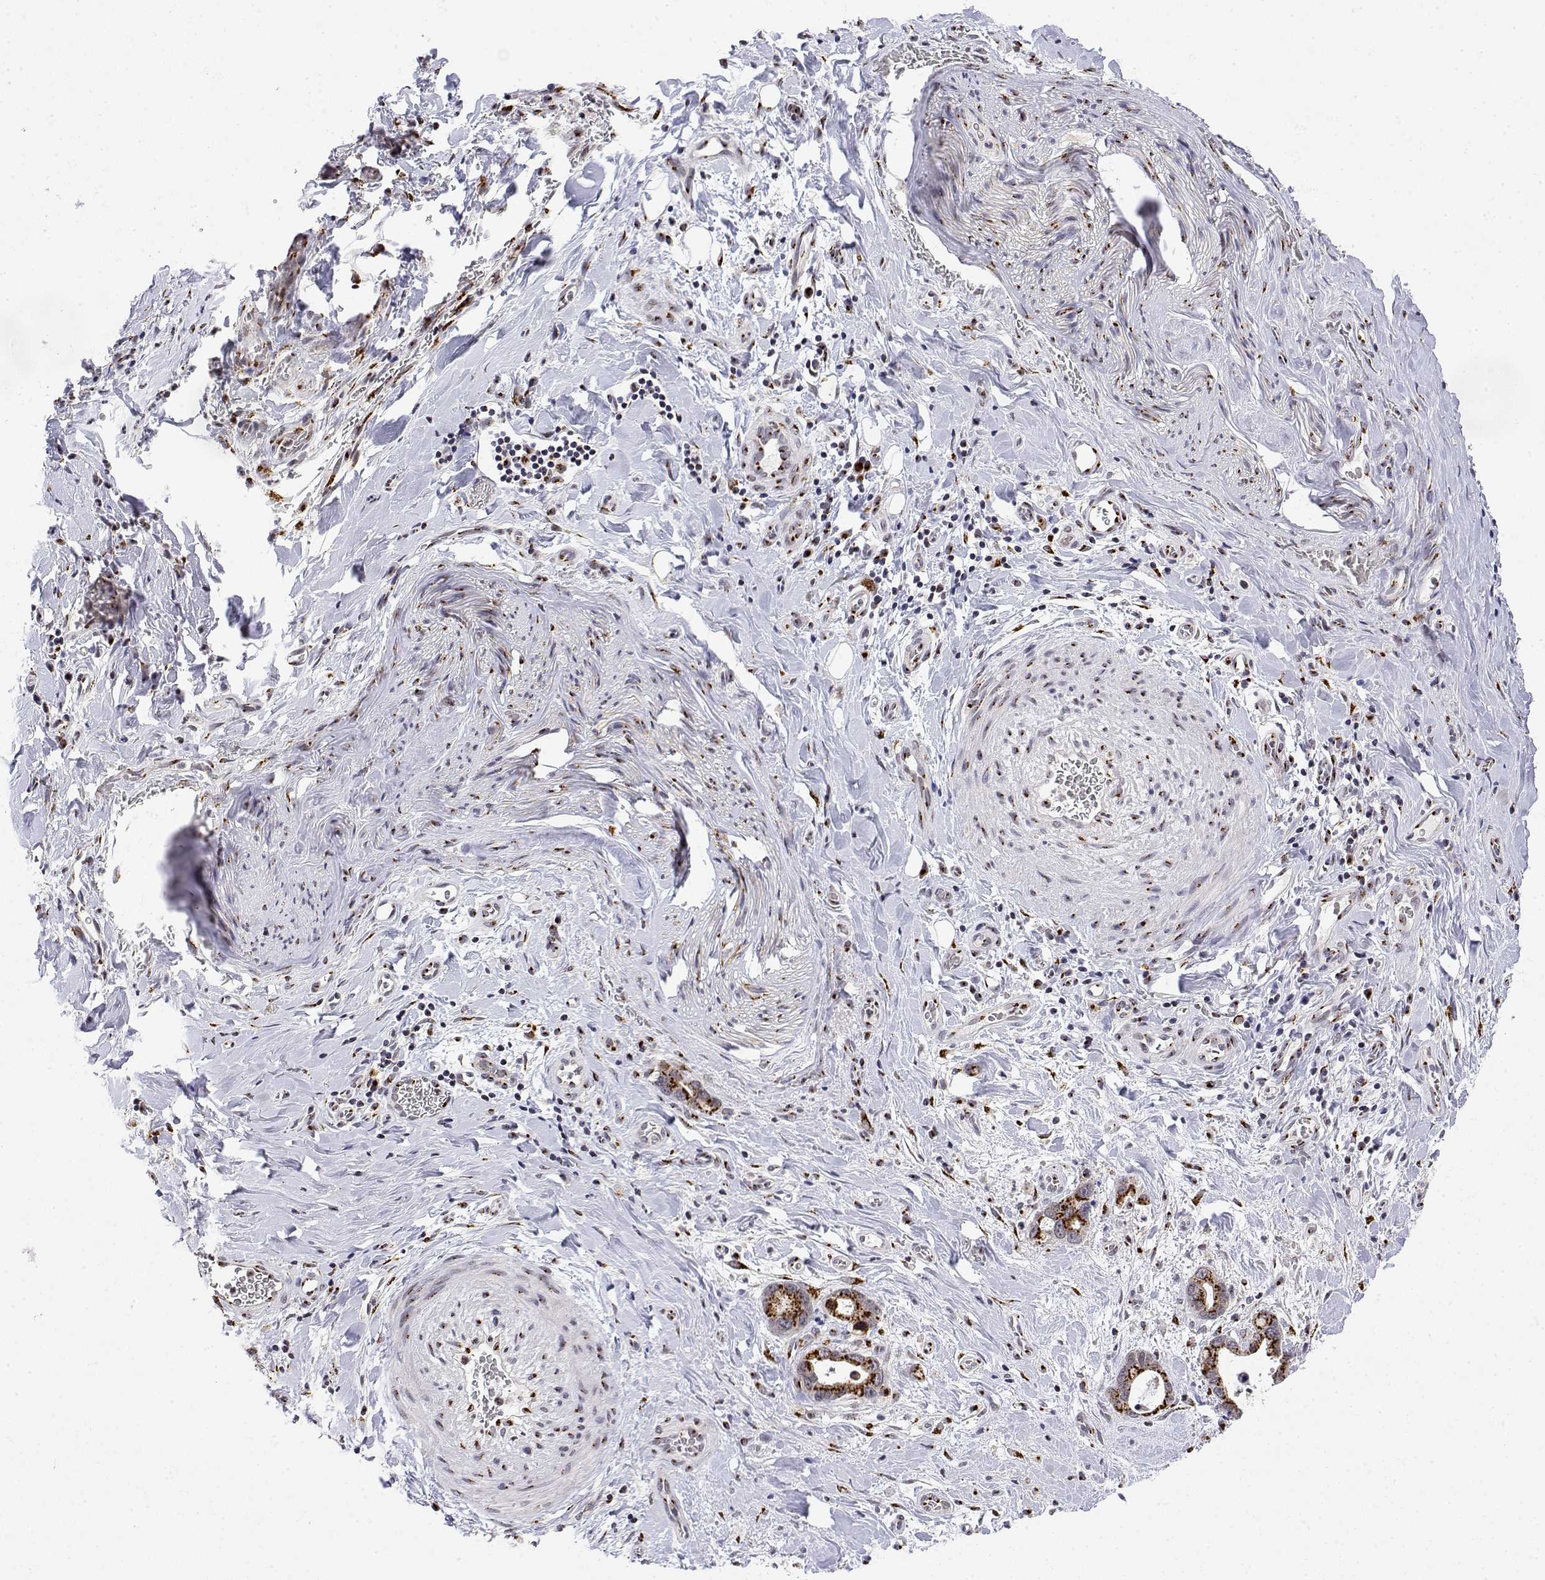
{"staining": {"intensity": "strong", "quantity": ">75%", "location": "cytoplasmic/membranous"}, "tissue": "stomach cancer", "cell_type": "Tumor cells", "image_type": "cancer", "snomed": [{"axis": "morphology", "description": "Normal tissue, NOS"}, {"axis": "morphology", "description": "Adenocarcinoma, NOS"}, {"axis": "topography", "description": "Esophagus"}, {"axis": "topography", "description": "Stomach, upper"}], "caption": "Stomach cancer (adenocarcinoma) was stained to show a protein in brown. There is high levels of strong cytoplasmic/membranous staining in approximately >75% of tumor cells. (Brightfield microscopy of DAB IHC at high magnification).", "gene": "YIPF3", "patient": {"sex": "male", "age": 74}}